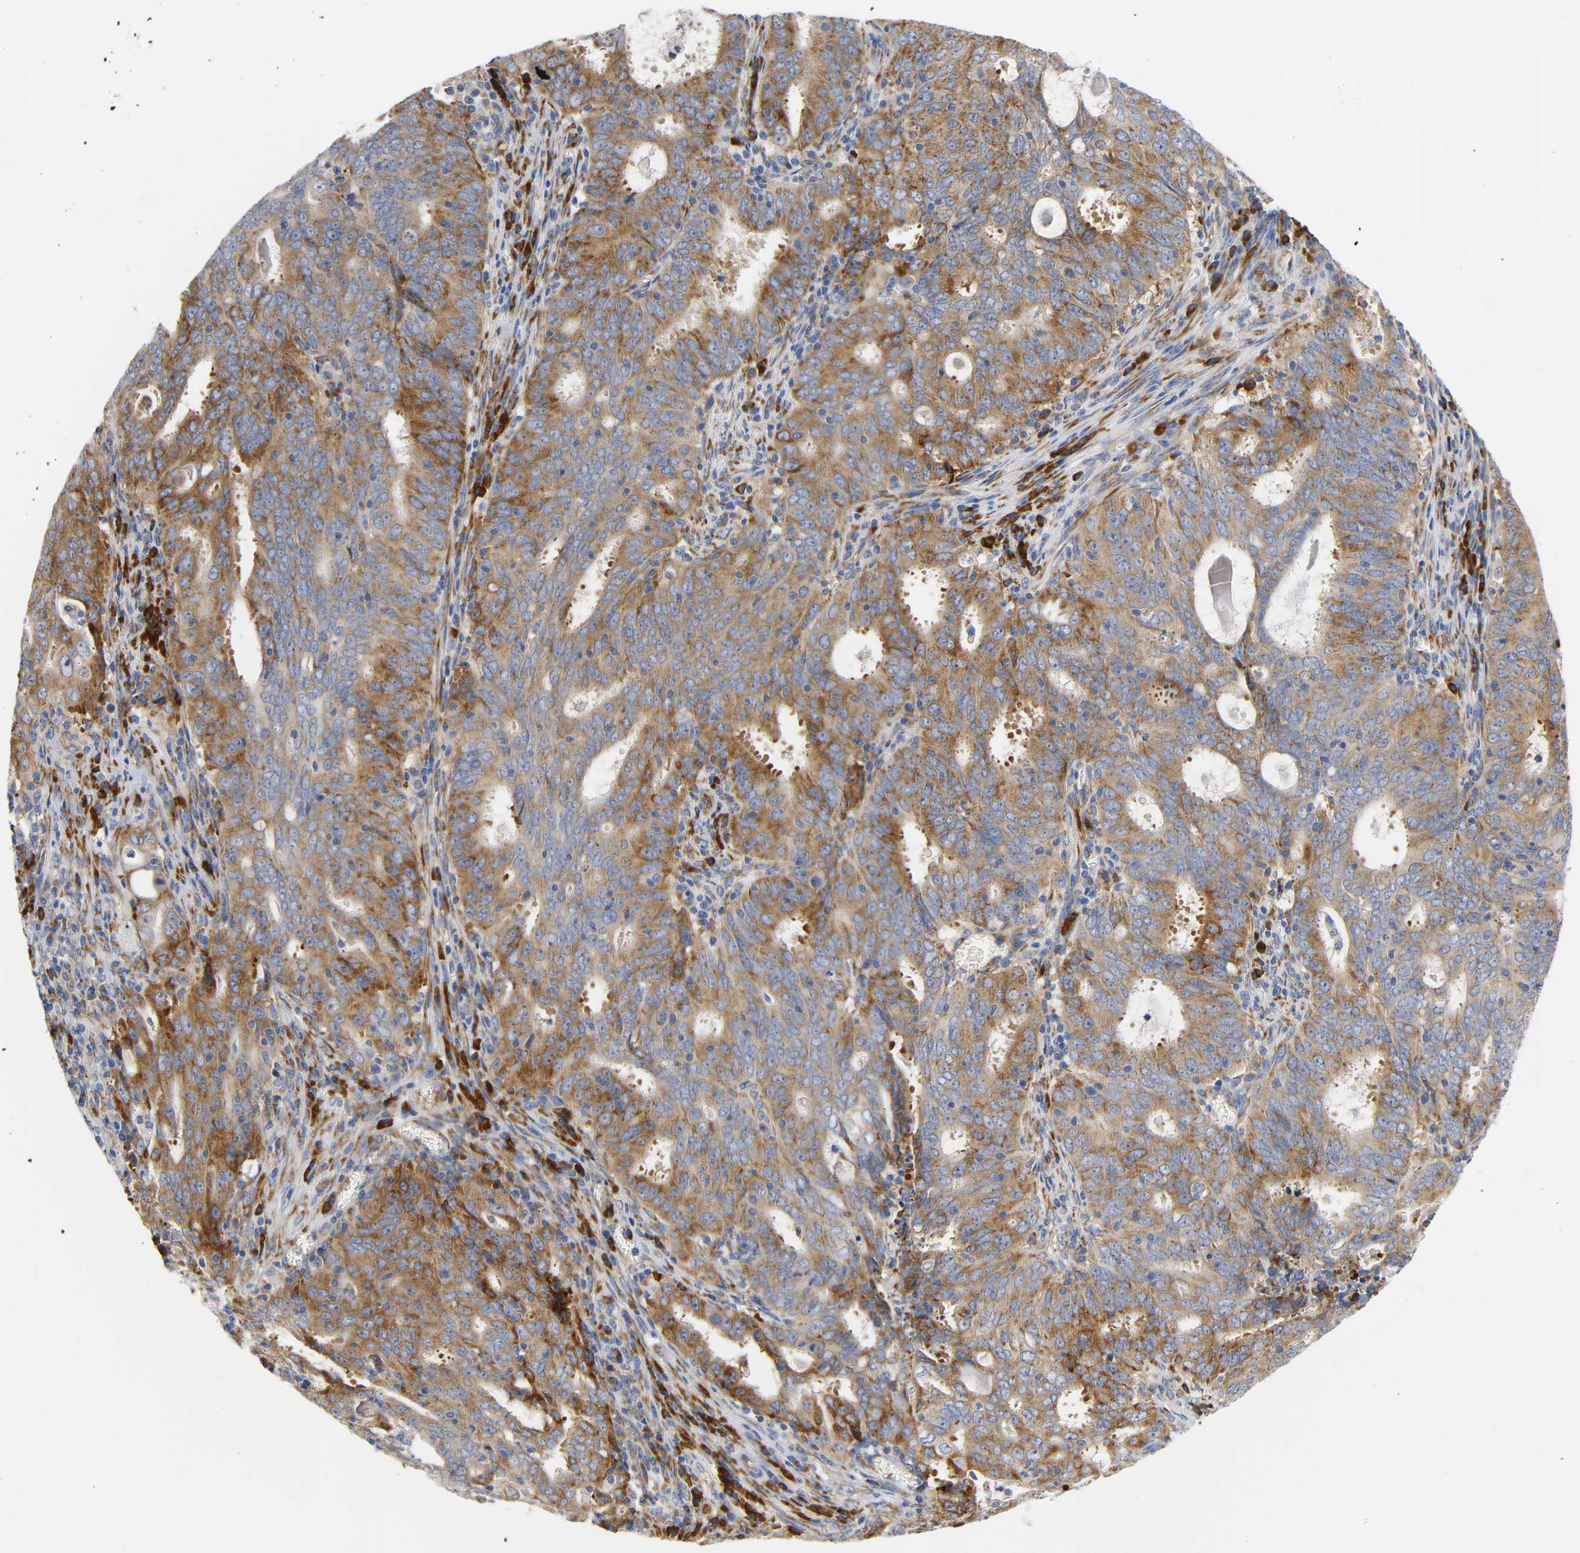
{"staining": {"intensity": "strong", "quantity": ">75%", "location": "cytoplasmic/membranous"}, "tissue": "cervical cancer", "cell_type": "Tumor cells", "image_type": "cancer", "snomed": [{"axis": "morphology", "description": "Adenocarcinoma, NOS"}, {"axis": "topography", "description": "Cervix"}], "caption": "Tumor cells reveal strong cytoplasmic/membranous staining in approximately >75% of cells in cervical cancer (adenocarcinoma).", "gene": "REL", "patient": {"sex": "female", "age": 44}}